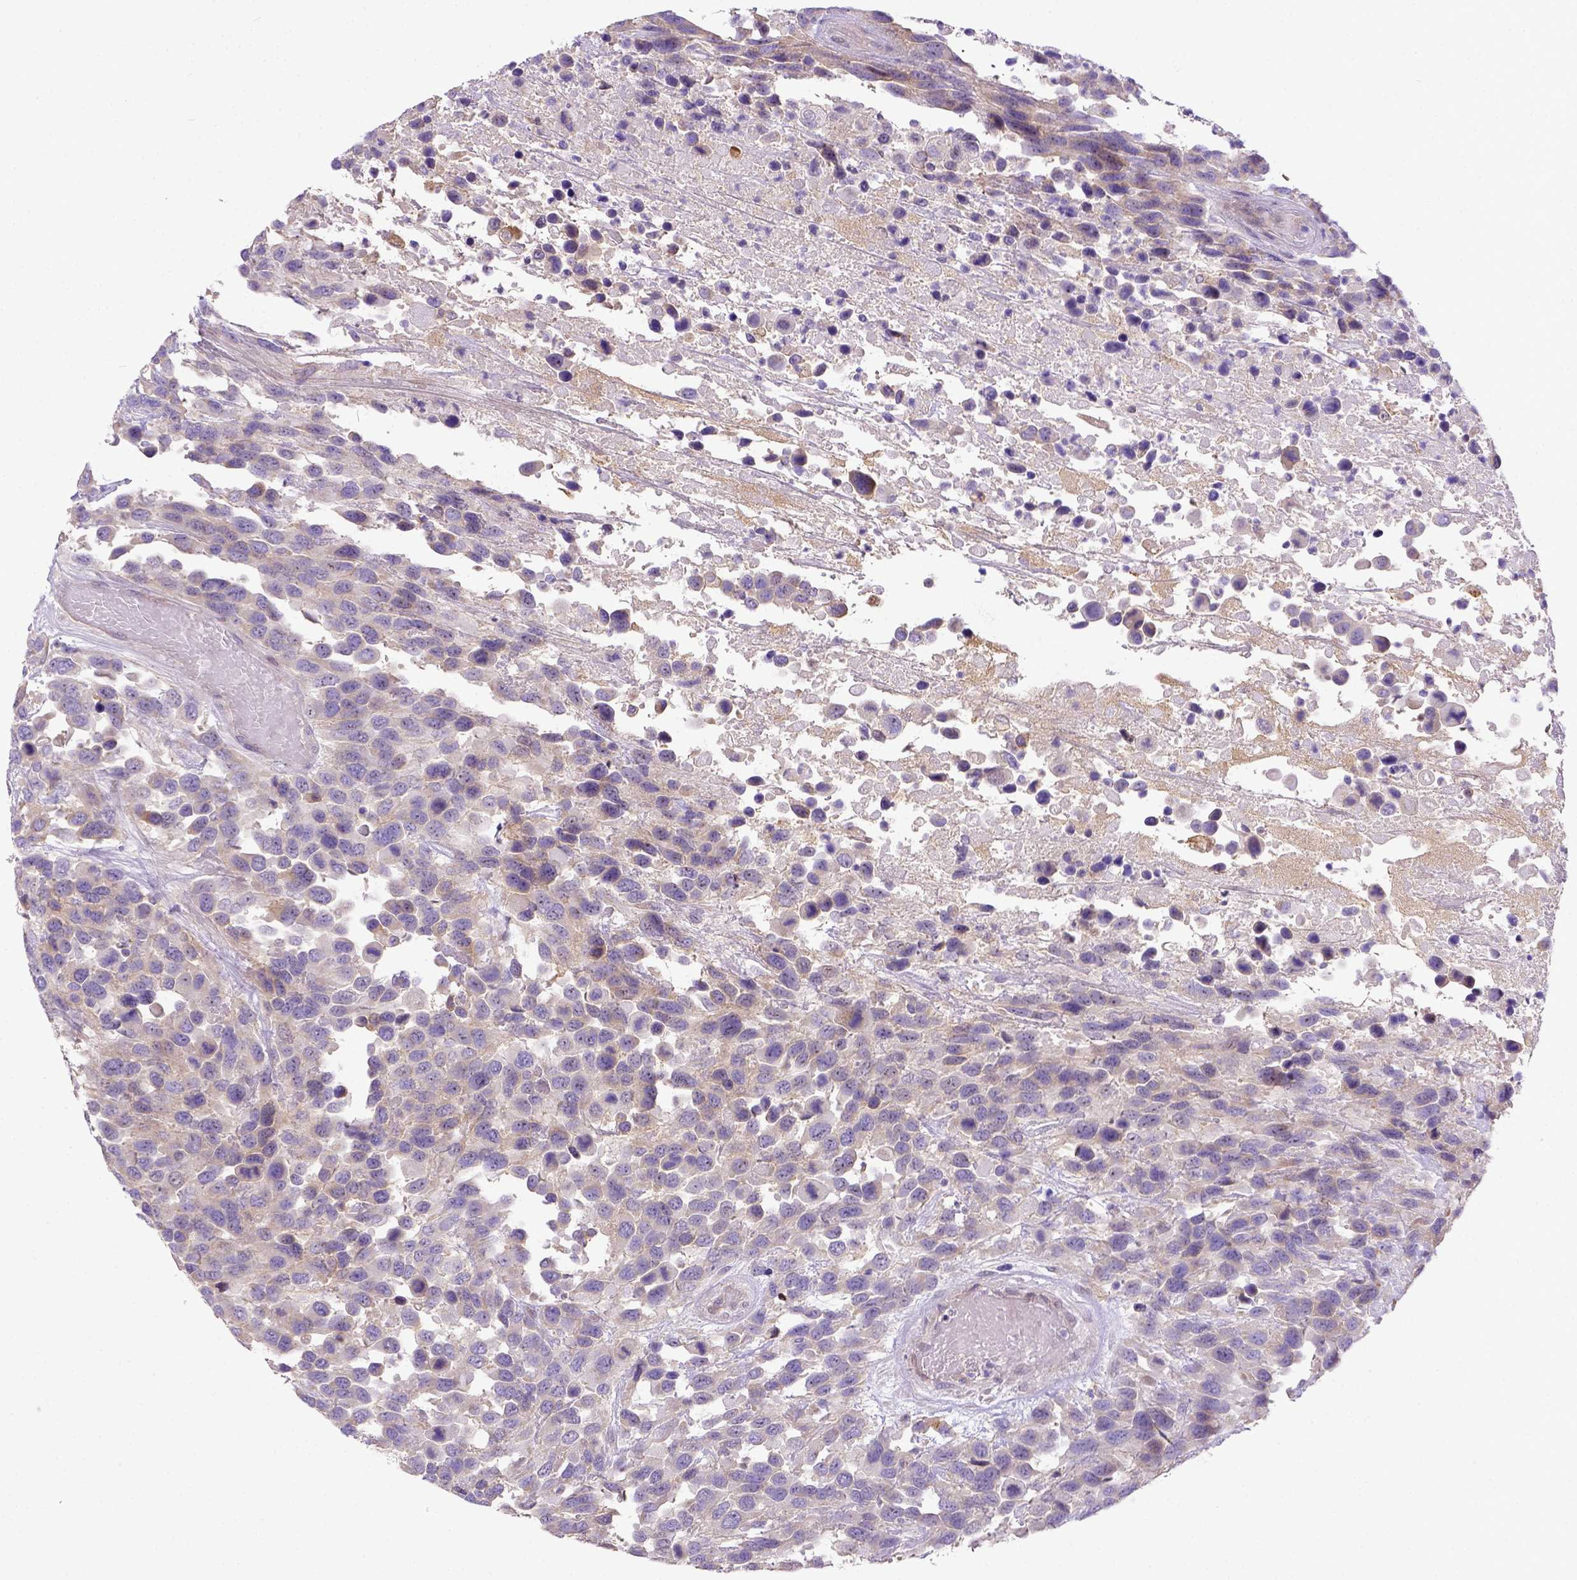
{"staining": {"intensity": "negative", "quantity": "none", "location": "none"}, "tissue": "urothelial cancer", "cell_type": "Tumor cells", "image_type": "cancer", "snomed": [{"axis": "morphology", "description": "Urothelial carcinoma, High grade"}, {"axis": "topography", "description": "Urinary bladder"}], "caption": "Human urothelial cancer stained for a protein using immunohistochemistry demonstrates no expression in tumor cells.", "gene": "CD40", "patient": {"sex": "female", "age": 70}}